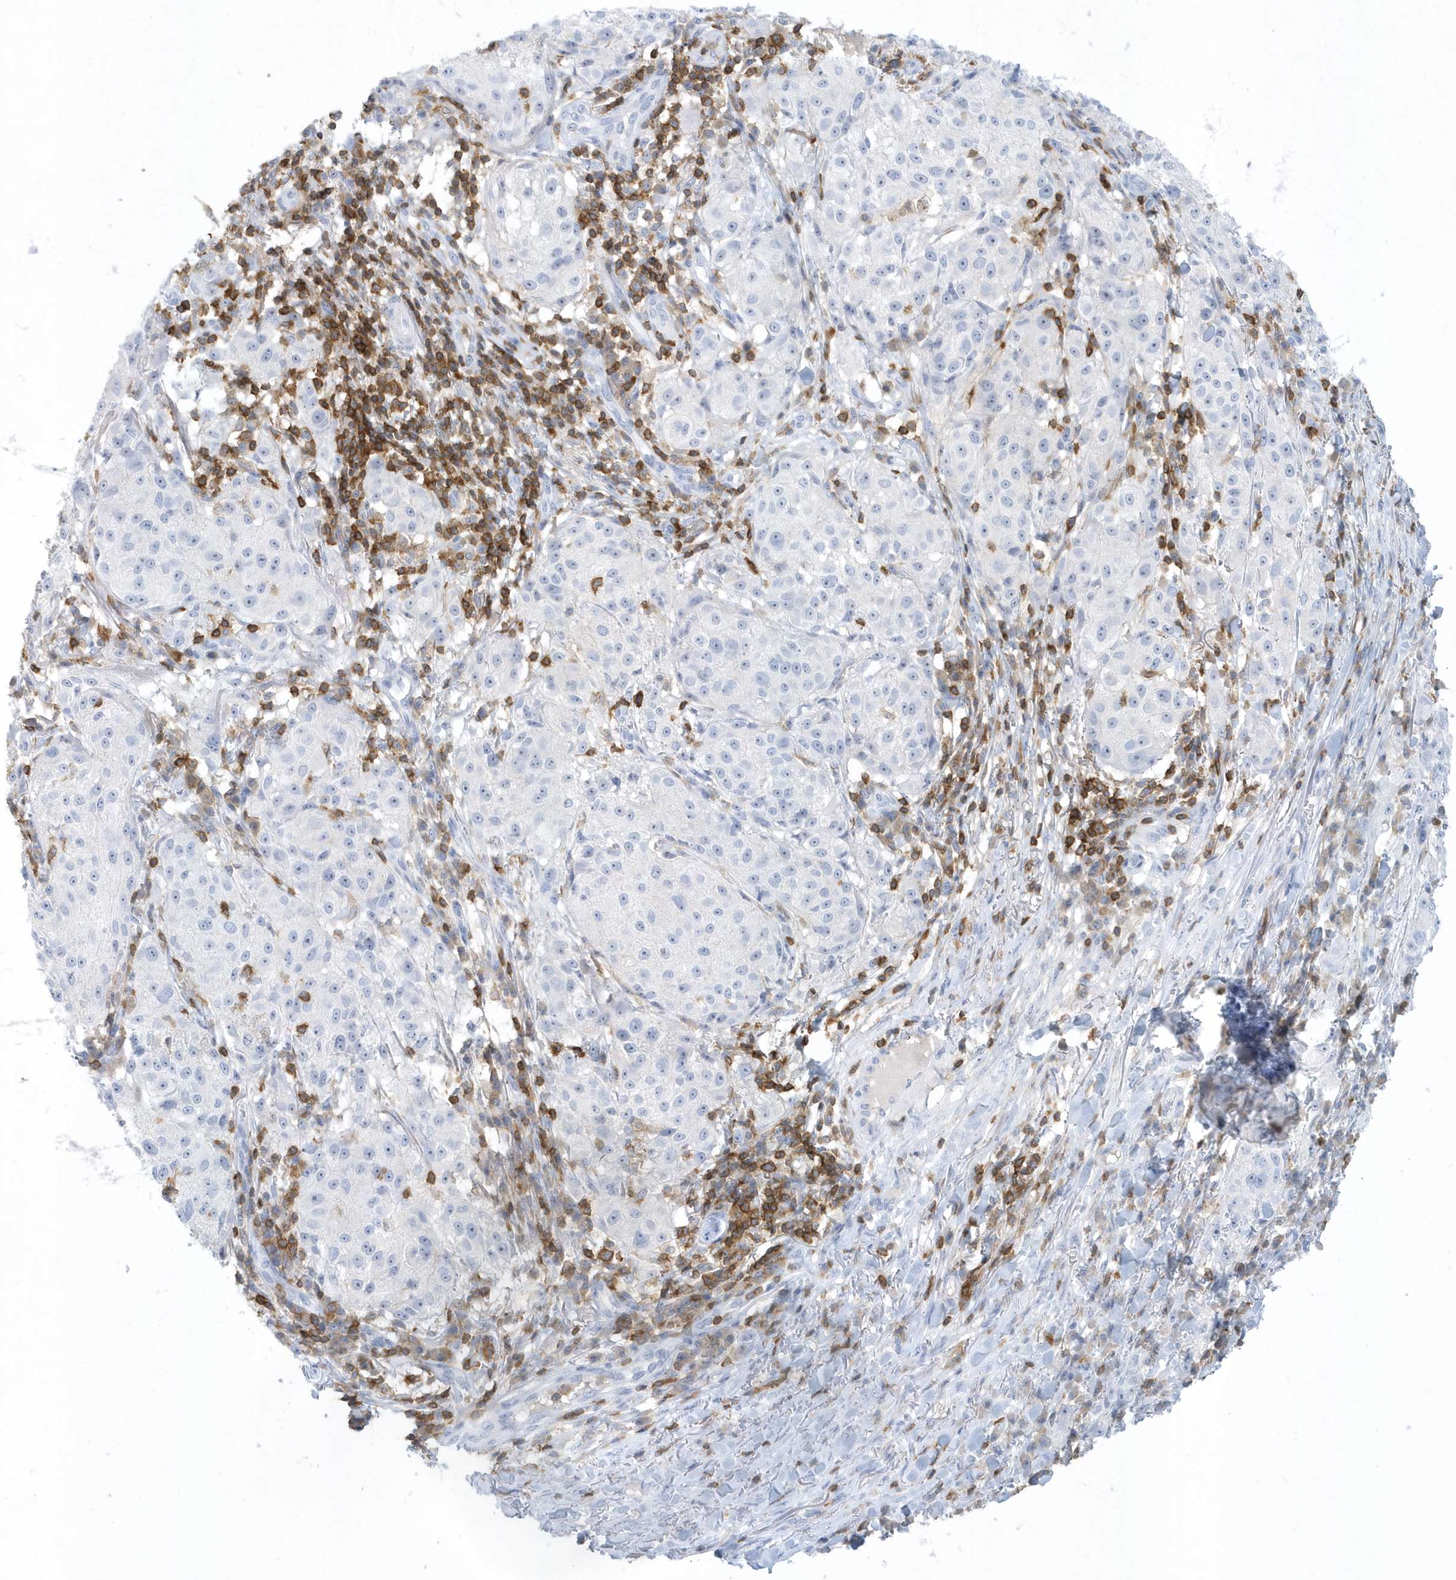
{"staining": {"intensity": "negative", "quantity": "none", "location": "none"}, "tissue": "melanoma", "cell_type": "Tumor cells", "image_type": "cancer", "snomed": [{"axis": "morphology", "description": "Necrosis, NOS"}, {"axis": "morphology", "description": "Malignant melanoma, NOS"}, {"axis": "topography", "description": "Skin"}], "caption": "DAB immunohistochemical staining of melanoma exhibits no significant expression in tumor cells. (Immunohistochemistry (ihc), brightfield microscopy, high magnification).", "gene": "PSD4", "patient": {"sex": "female", "age": 87}}